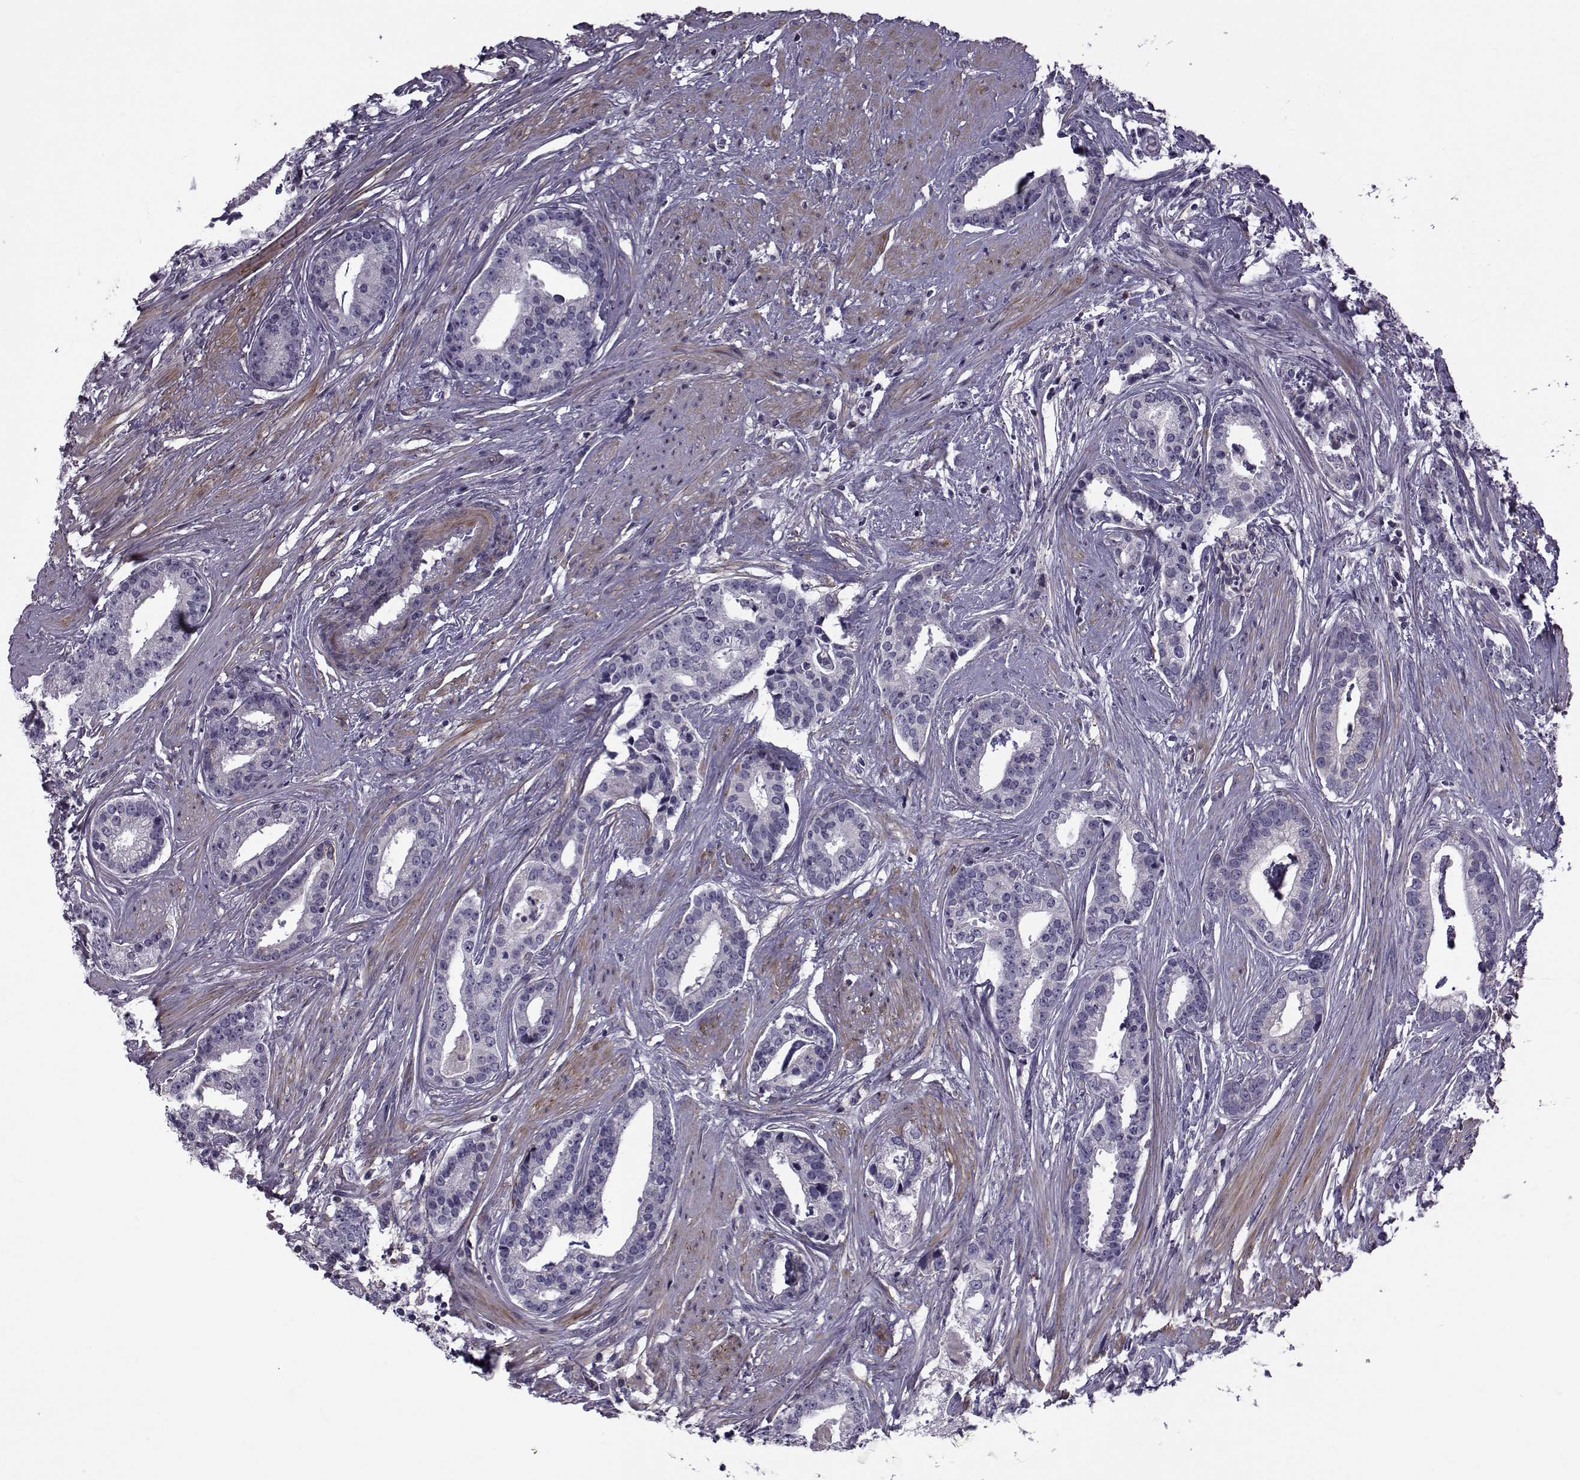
{"staining": {"intensity": "negative", "quantity": "none", "location": "none"}, "tissue": "prostate cancer", "cell_type": "Tumor cells", "image_type": "cancer", "snomed": [{"axis": "morphology", "description": "Adenocarcinoma, NOS"}, {"axis": "topography", "description": "Prostate and seminal vesicle, NOS"}, {"axis": "topography", "description": "Prostate"}], "caption": "This histopathology image is of prostate cancer stained with immunohistochemistry (IHC) to label a protein in brown with the nuclei are counter-stained blue. There is no positivity in tumor cells. (IHC, brightfield microscopy, high magnification).", "gene": "LRRC27", "patient": {"sex": "male", "age": 44}}